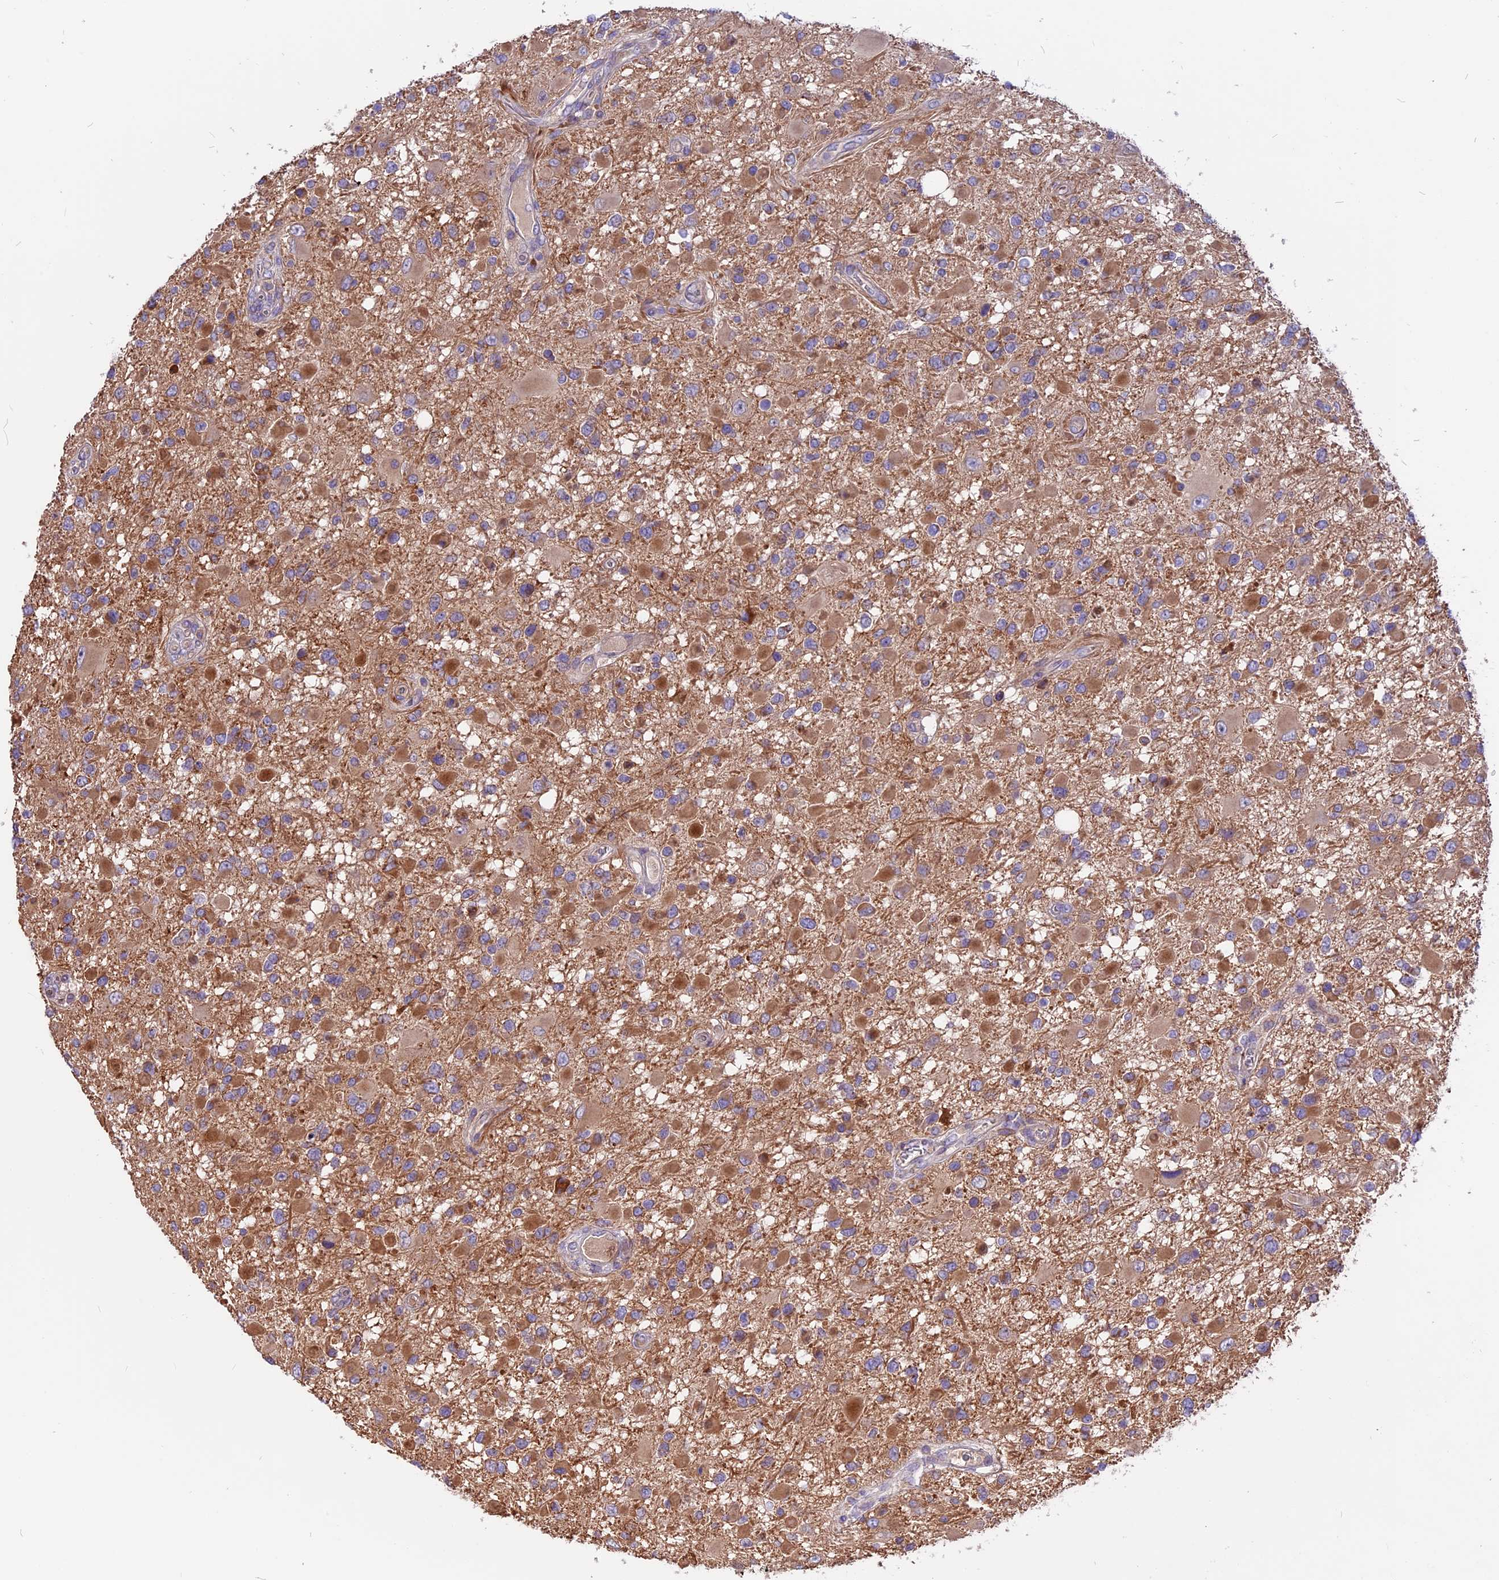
{"staining": {"intensity": "moderate", "quantity": "25%-75%", "location": "cytoplasmic/membranous"}, "tissue": "glioma", "cell_type": "Tumor cells", "image_type": "cancer", "snomed": [{"axis": "morphology", "description": "Glioma, malignant, High grade"}, {"axis": "topography", "description": "Brain"}], "caption": "Protein staining shows moderate cytoplasmic/membranous positivity in about 25%-75% of tumor cells in glioma.", "gene": "ANO3", "patient": {"sex": "male", "age": 53}}